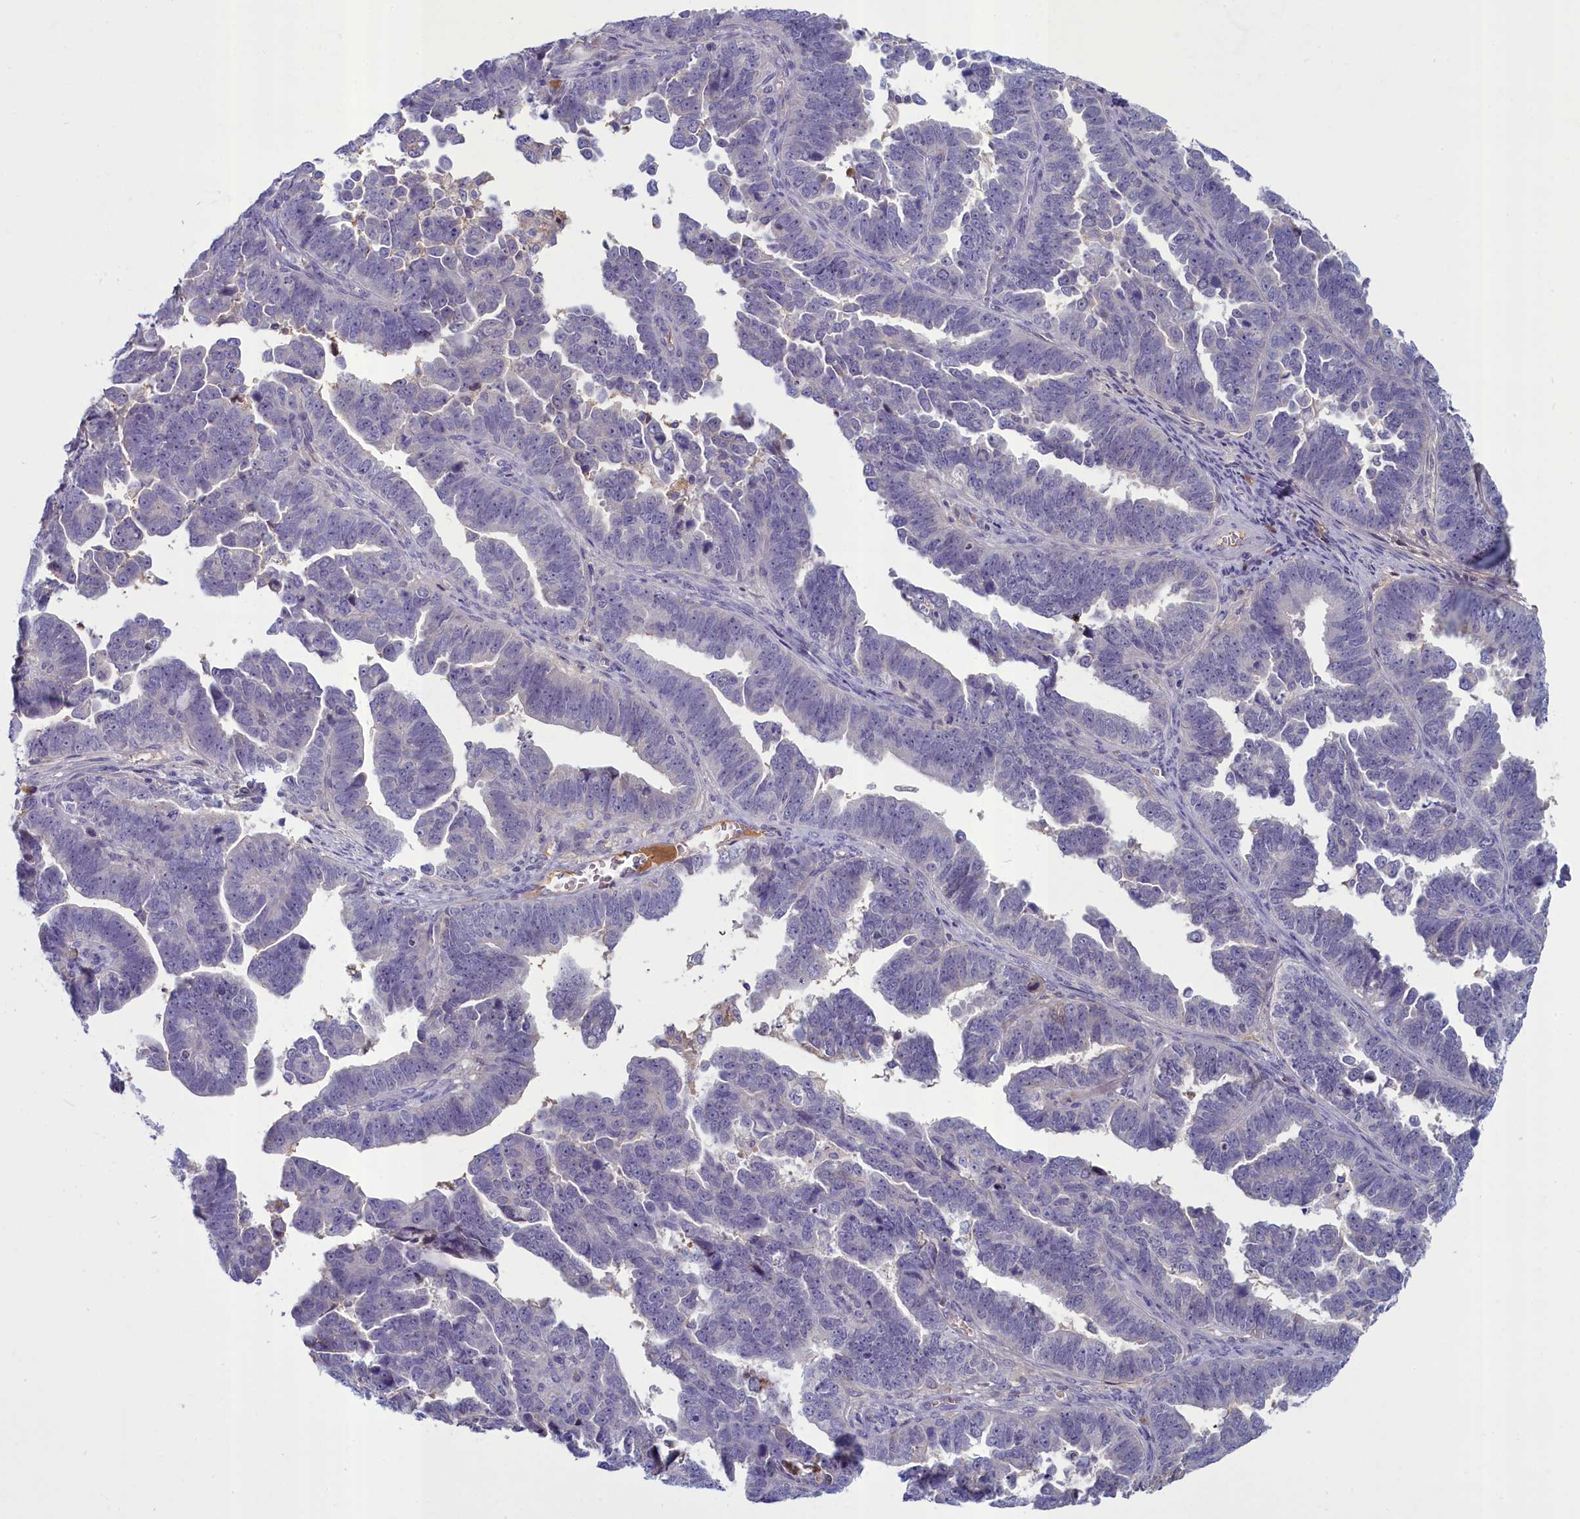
{"staining": {"intensity": "weak", "quantity": "<25%", "location": "cytoplasmic/membranous"}, "tissue": "endometrial cancer", "cell_type": "Tumor cells", "image_type": "cancer", "snomed": [{"axis": "morphology", "description": "Adenocarcinoma, NOS"}, {"axis": "topography", "description": "Endometrium"}], "caption": "Endometrial adenocarcinoma stained for a protein using IHC exhibits no expression tumor cells.", "gene": "SV2C", "patient": {"sex": "female", "age": 75}}